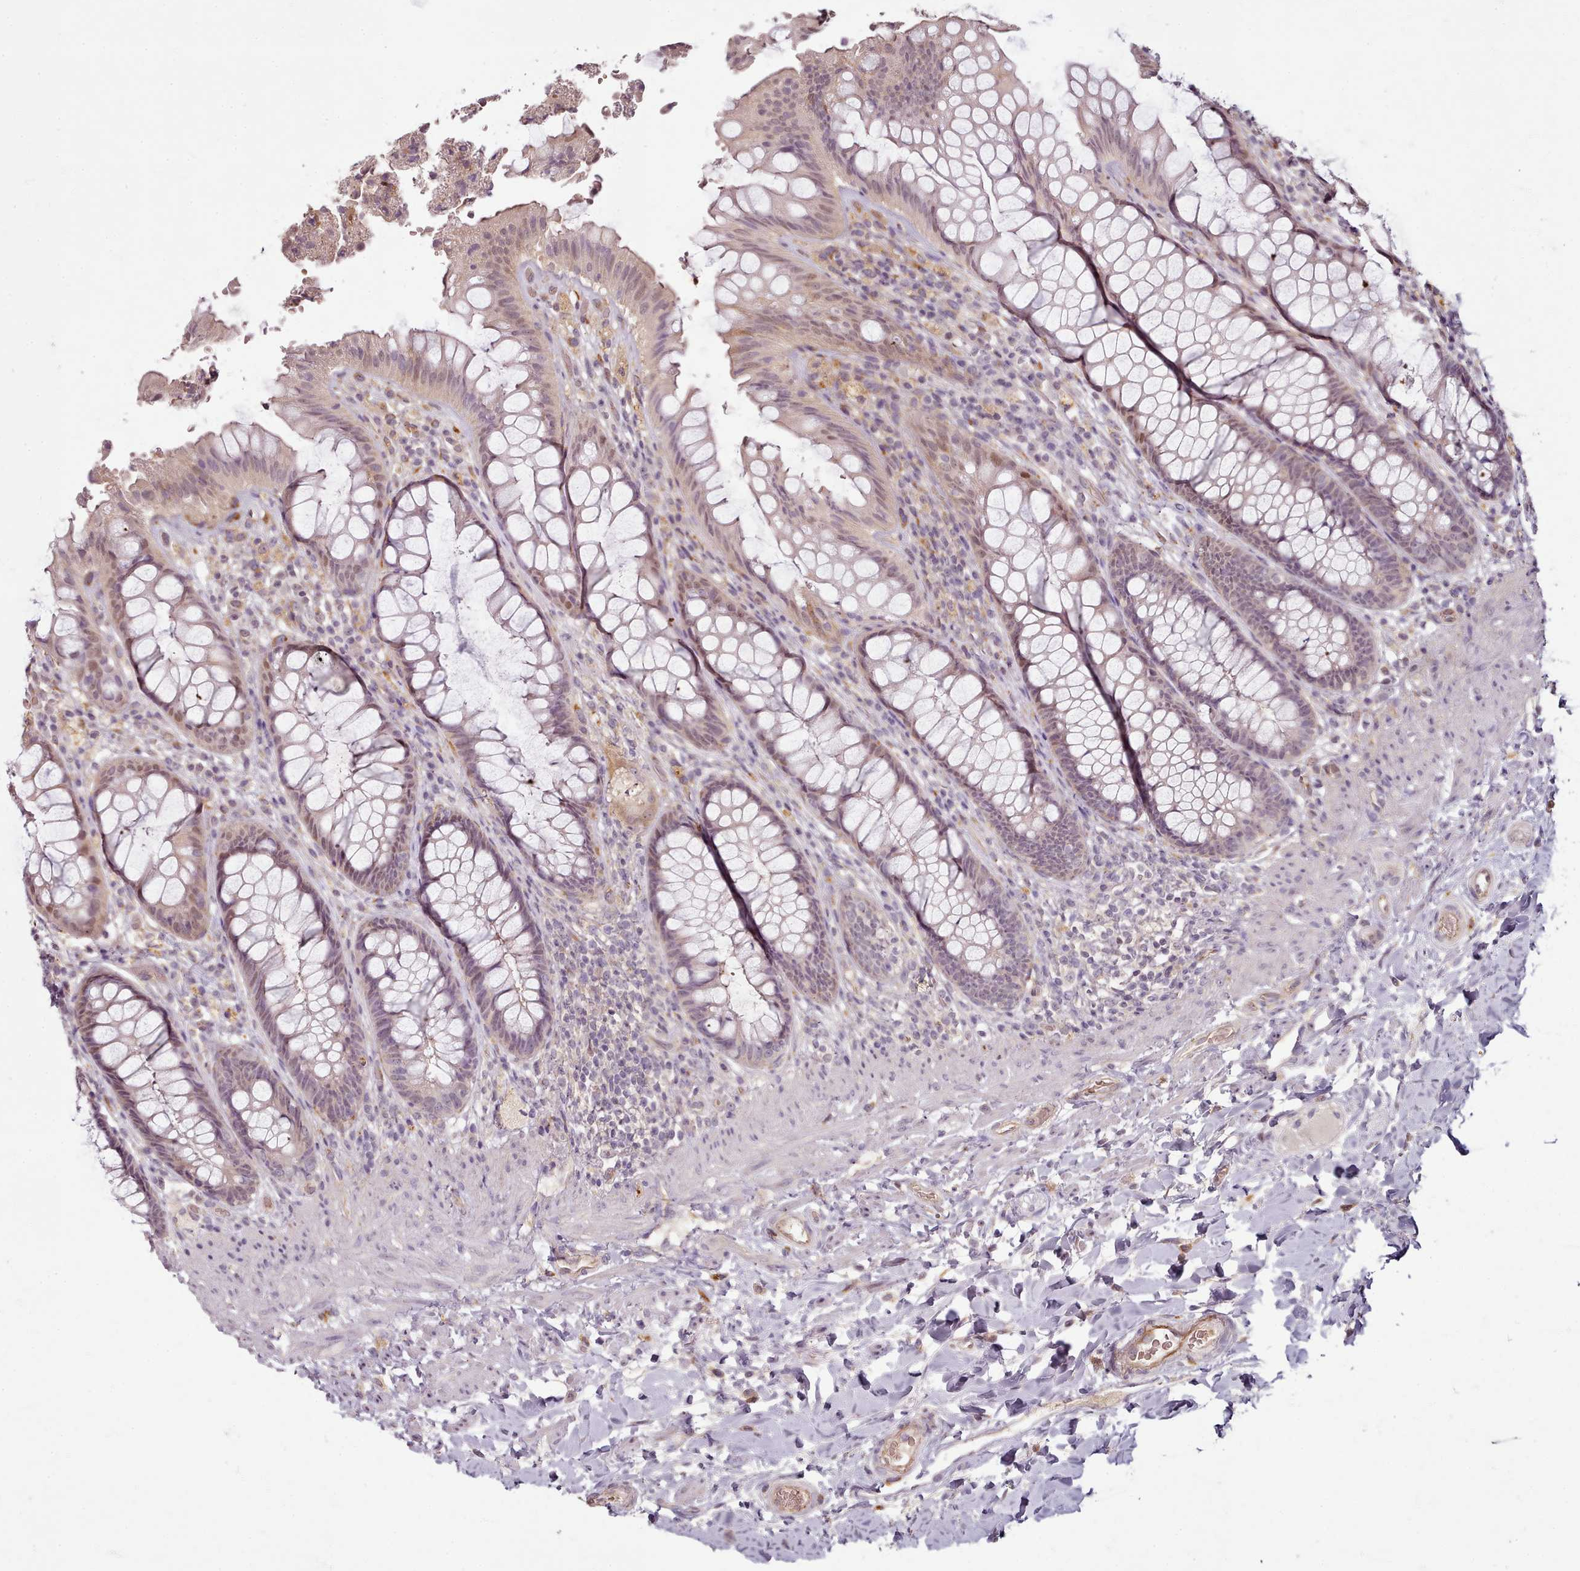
{"staining": {"intensity": "weak", "quantity": "25%-75%", "location": "cytoplasmic/membranous,nuclear"}, "tissue": "rectum", "cell_type": "Glandular cells", "image_type": "normal", "snomed": [{"axis": "morphology", "description": "Normal tissue, NOS"}, {"axis": "topography", "description": "Rectum"}], "caption": "Brown immunohistochemical staining in unremarkable human rectum shows weak cytoplasmic/membranous,nuclear expression in about 25%-75% of glandular cells.", "gene": "C1QTNF5", "patient": {"sex": "female", "age": 46}}